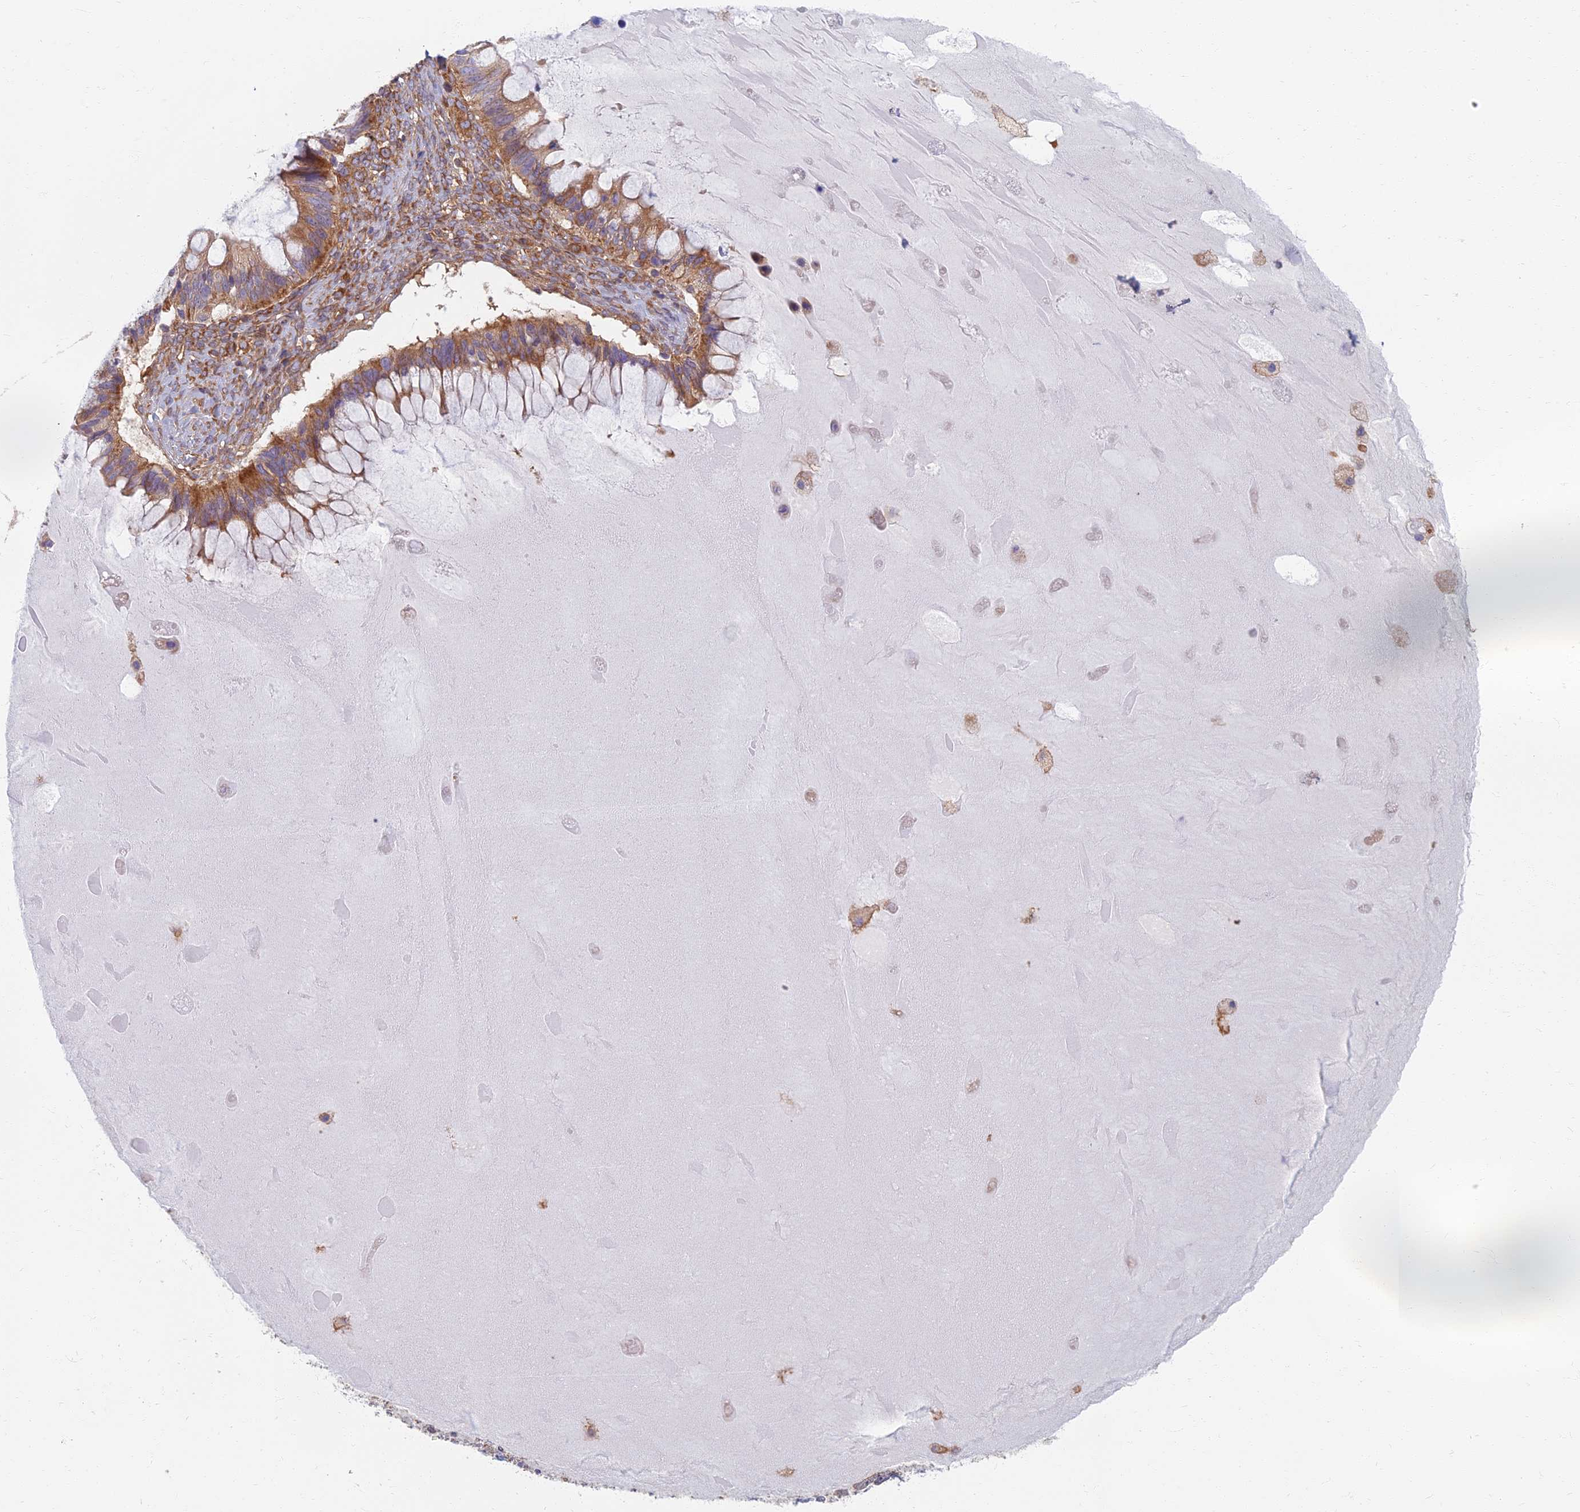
{"staining": {"intensity": "moderate", "quantity": ">75%", "location": "cytoplasmic/membranous"}, "tissue": "ovarian cancer", "cell_type": "Tumor cells", "image_type": "cancer", "snomed": [{"axis": "morphology", "description": "Cystadenocarcinoma, mucinous, NOS"}, {"axis": "topography", "description": "Ovary"}], "caption": "Moderate cytoplasmic/membranous positivity for a protein is appreciated in about >75% of tumor cells of ovarian cancer using immunohistochemistry.", "gene": "RBSN", "patient": {"sex": "female", "age": 61}}